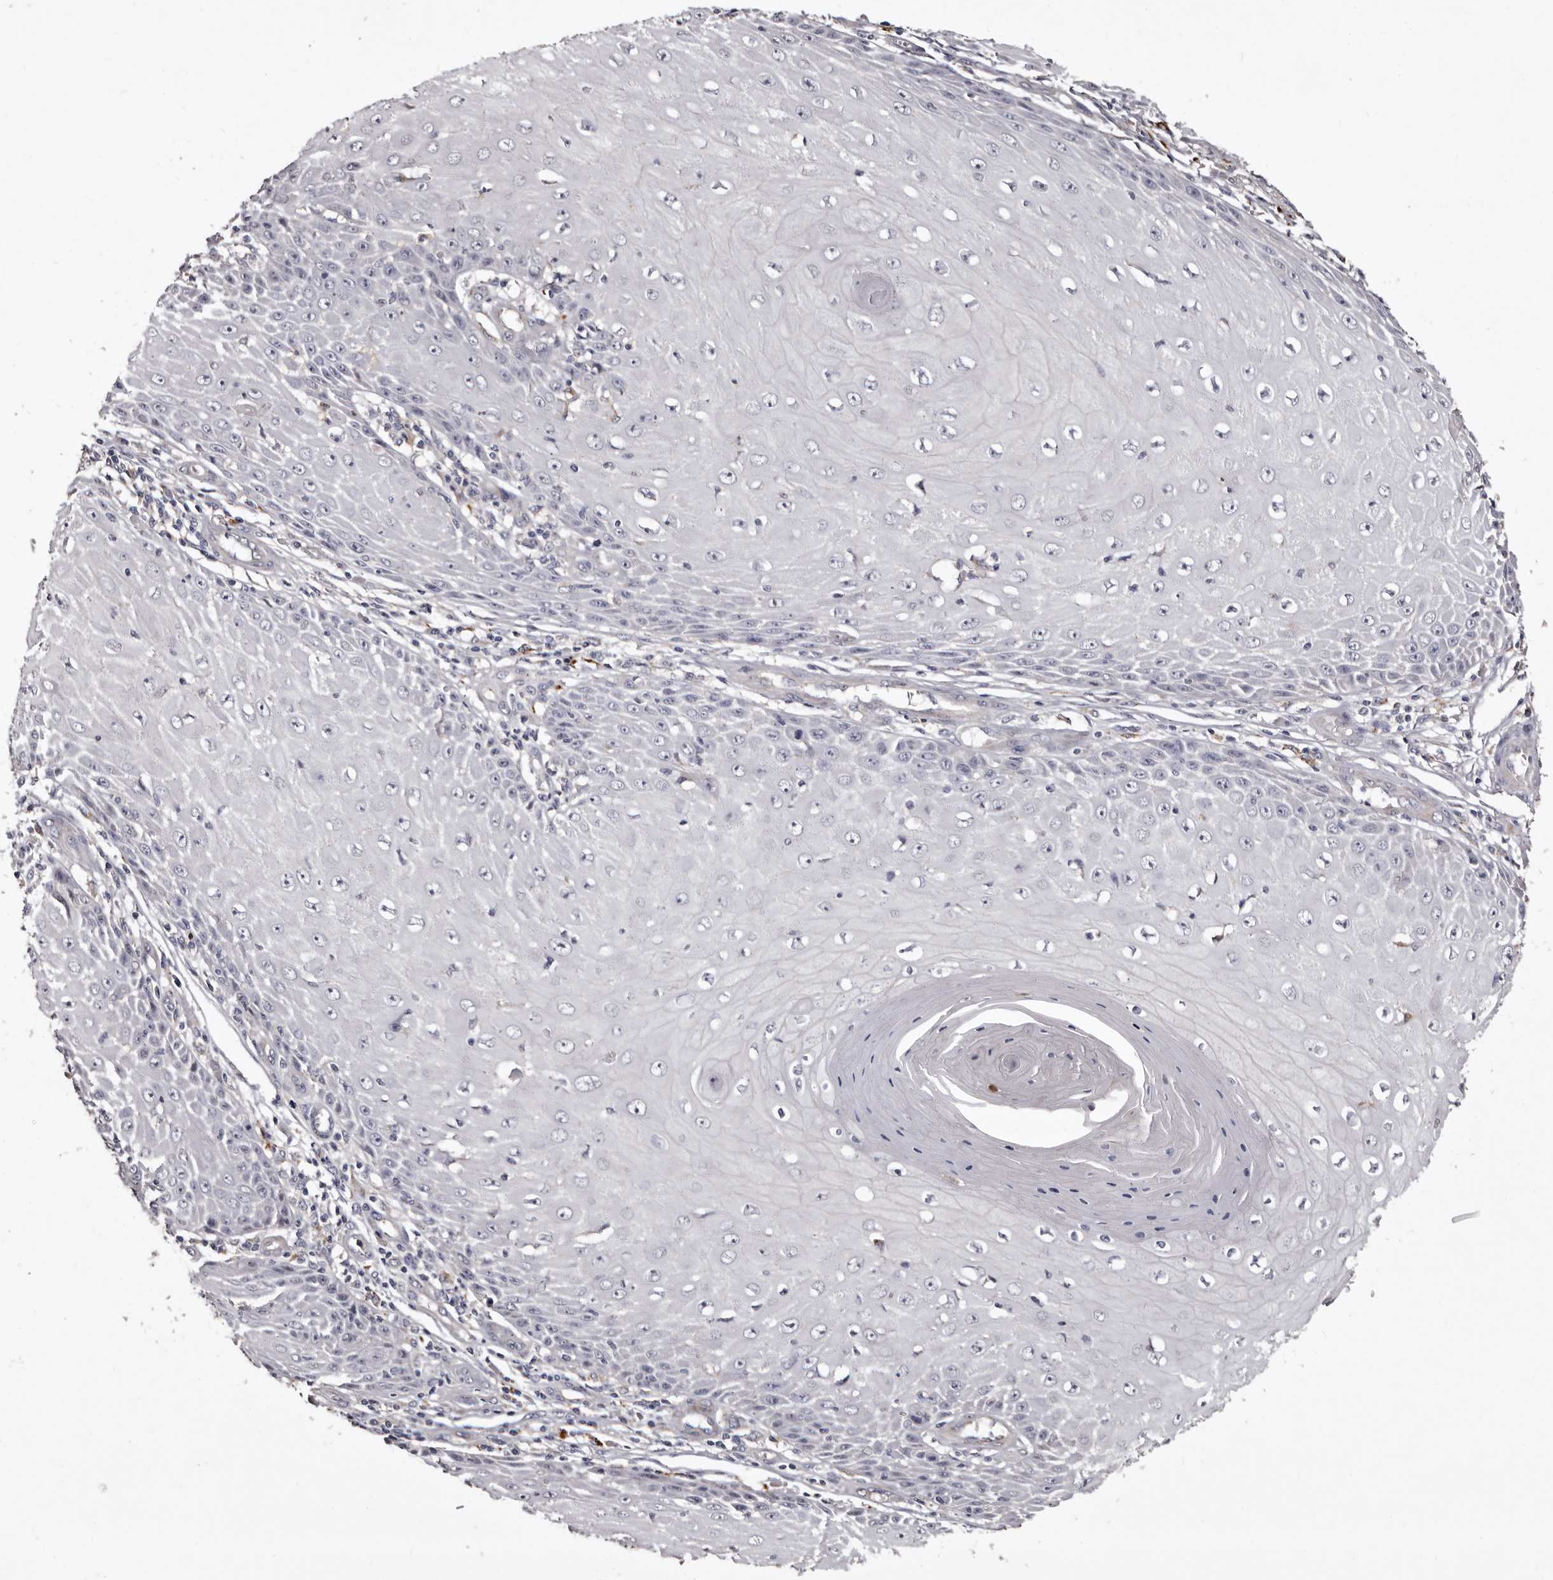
{"staining": {"intensity": "negative", "quantity": "none", "location": "none"}, "tissue": "skin cancer", "cell_type": "Tumor cells", "image_type": "cancer", "snomed": [{"axis": "morphology", "description": "Squamous cell carcinoma, NOS"}, {"axis": "topography", "description": "Skin"}], "caption": "The immunohistochemistry (IHC) histopathology image has no significant expression in tumor cells of skin cancer (squamous cell carcinoma) tissue.", "gene": "SLC10A4", "patient": {"sex": "female", "age": 73}}